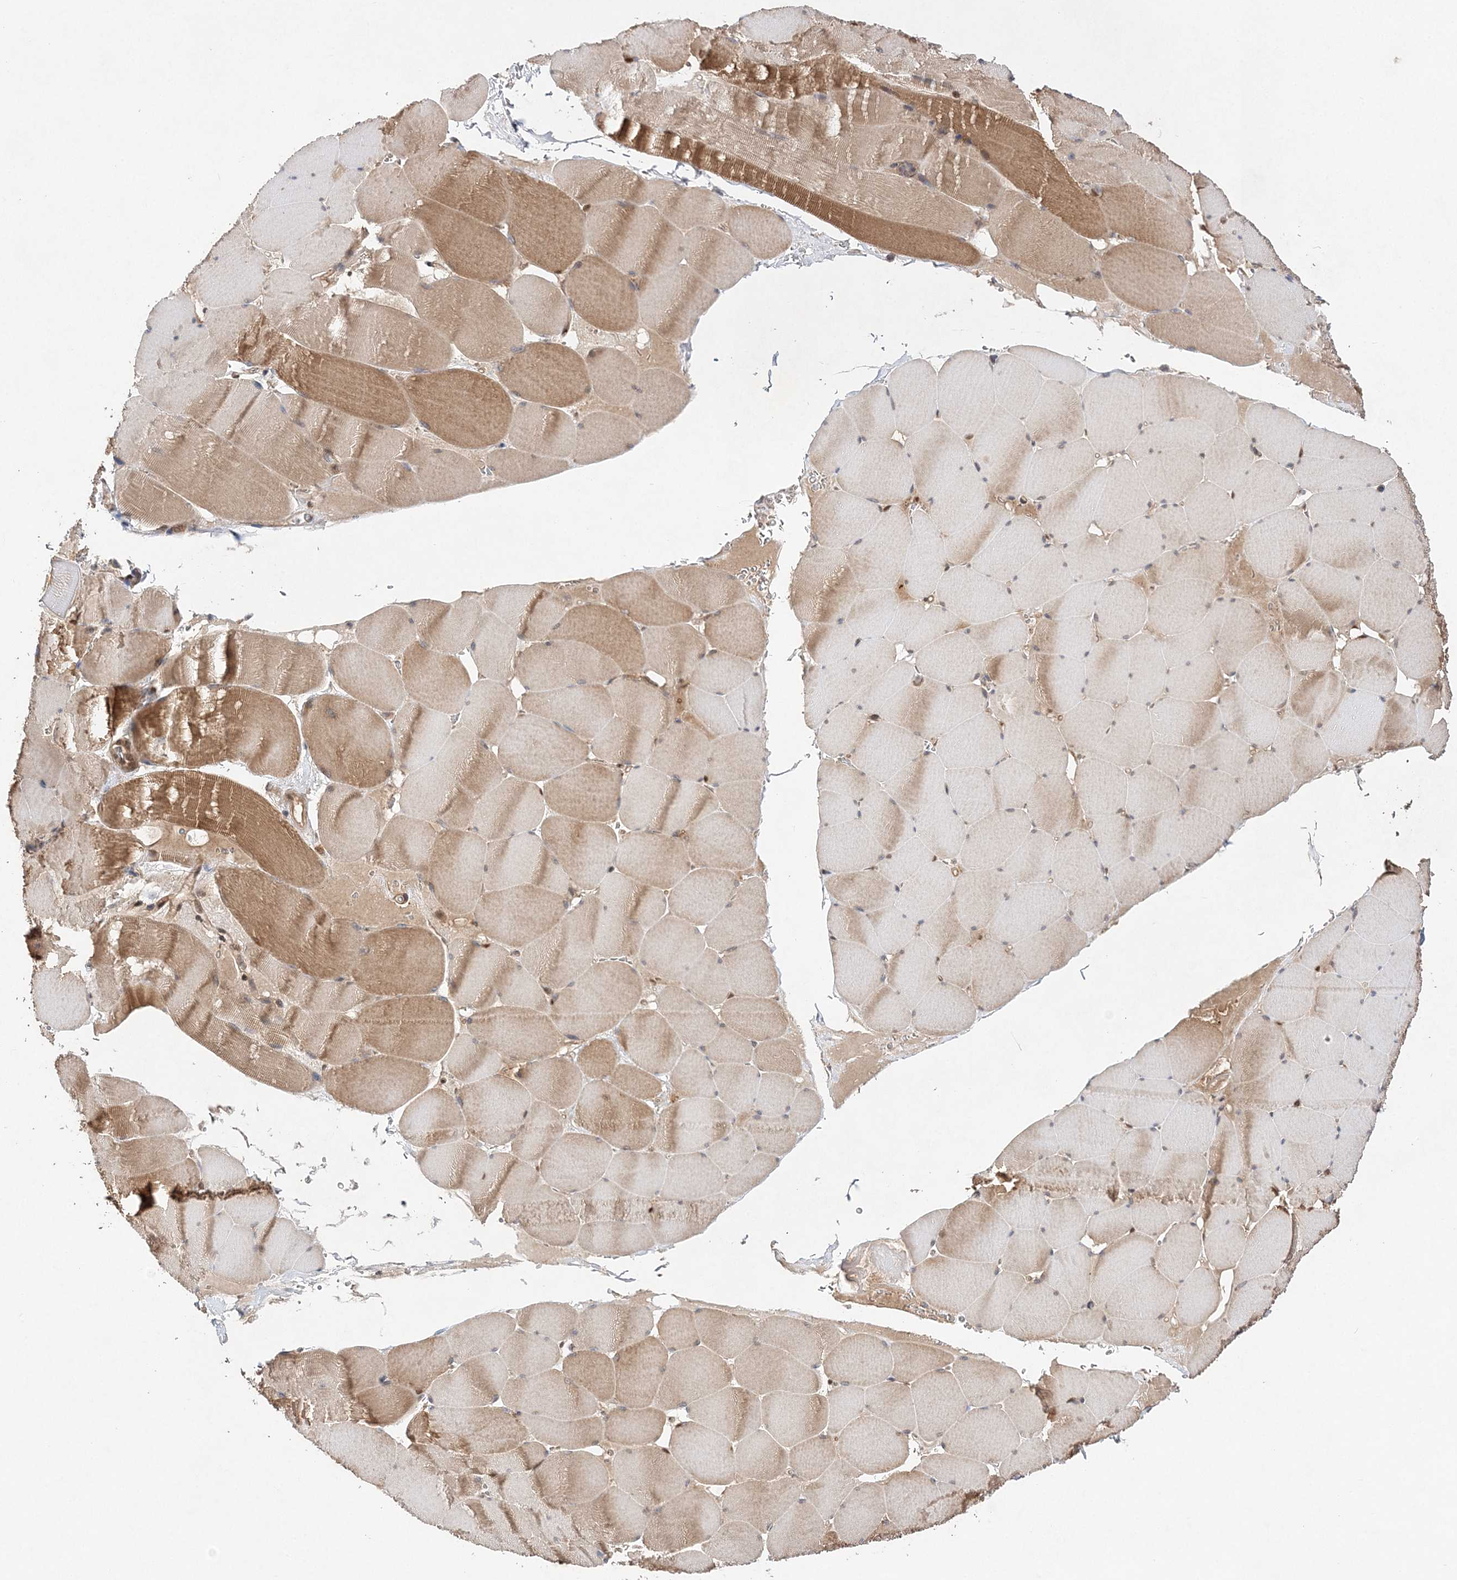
{"staining": {"intensity": "moderate", "quantity": "25%-75%", "location": "cytoplasmic/membranous"}, "tissue": "skeletal muscle", "cell_type": "Myocytes", "image_type": "normal", "snomed": [{"axis": "morphology", "description": "Normal tissue, NOS"}, {"axis": "topography", "description": "Skeletal muscle"}], "caption": "Immunohistochemistry (IHC) histopathology image of benign skeletal muscle: human skeletal muscle stained using immunohistochemistry exhibits medium levels of moderate protein expression localized specifically in the cytoplasmic/membranous of myocytes, appearing as a cytoplasmic/membranous brown color.", "gene": "NIF3L1", "patient": {"sex": "male", "age": 62}}